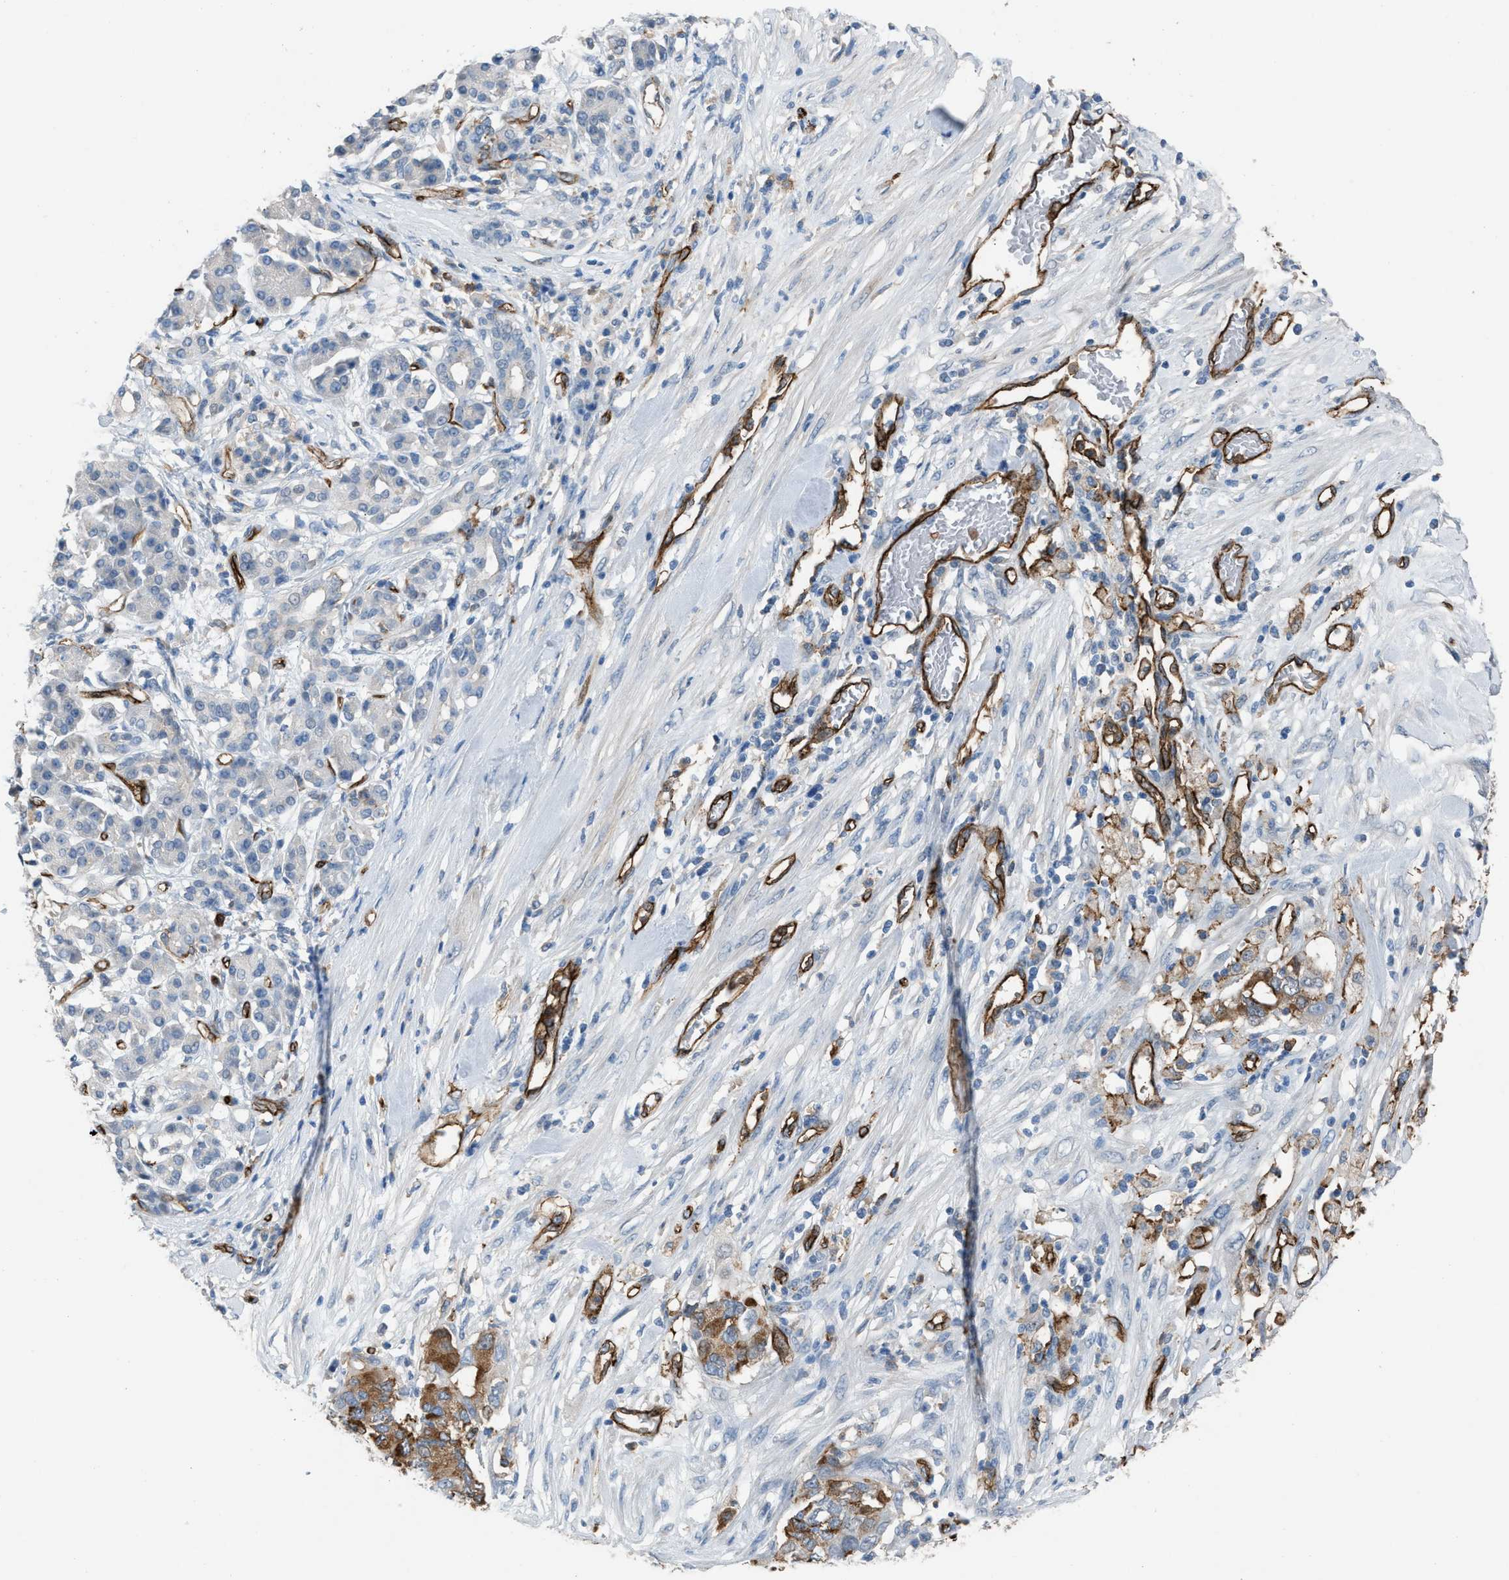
{"staining": {"intensity": "moderate", "quantity": "25%-75%", "location": "cytoplasmic/membranous"}, "tissue": "pancreatic cancer", "cell_type": "Tumor cells", "image_type": "cancer", "snomed": [{"axis": "morphology", "description": "Adenocarcinoma, NOS"}, {"axis": "topography", "description": "Pancreas"}], "caption": "High-power microscopy captured an IHC photomicrograph of pancreatic adenocarcinoma, revealing moderate cytoplasmic/membranous positivity in about 25%-75% of tumor cells.", "gene": "DYSF", "patient": {"sex": "female", "age": 56}}